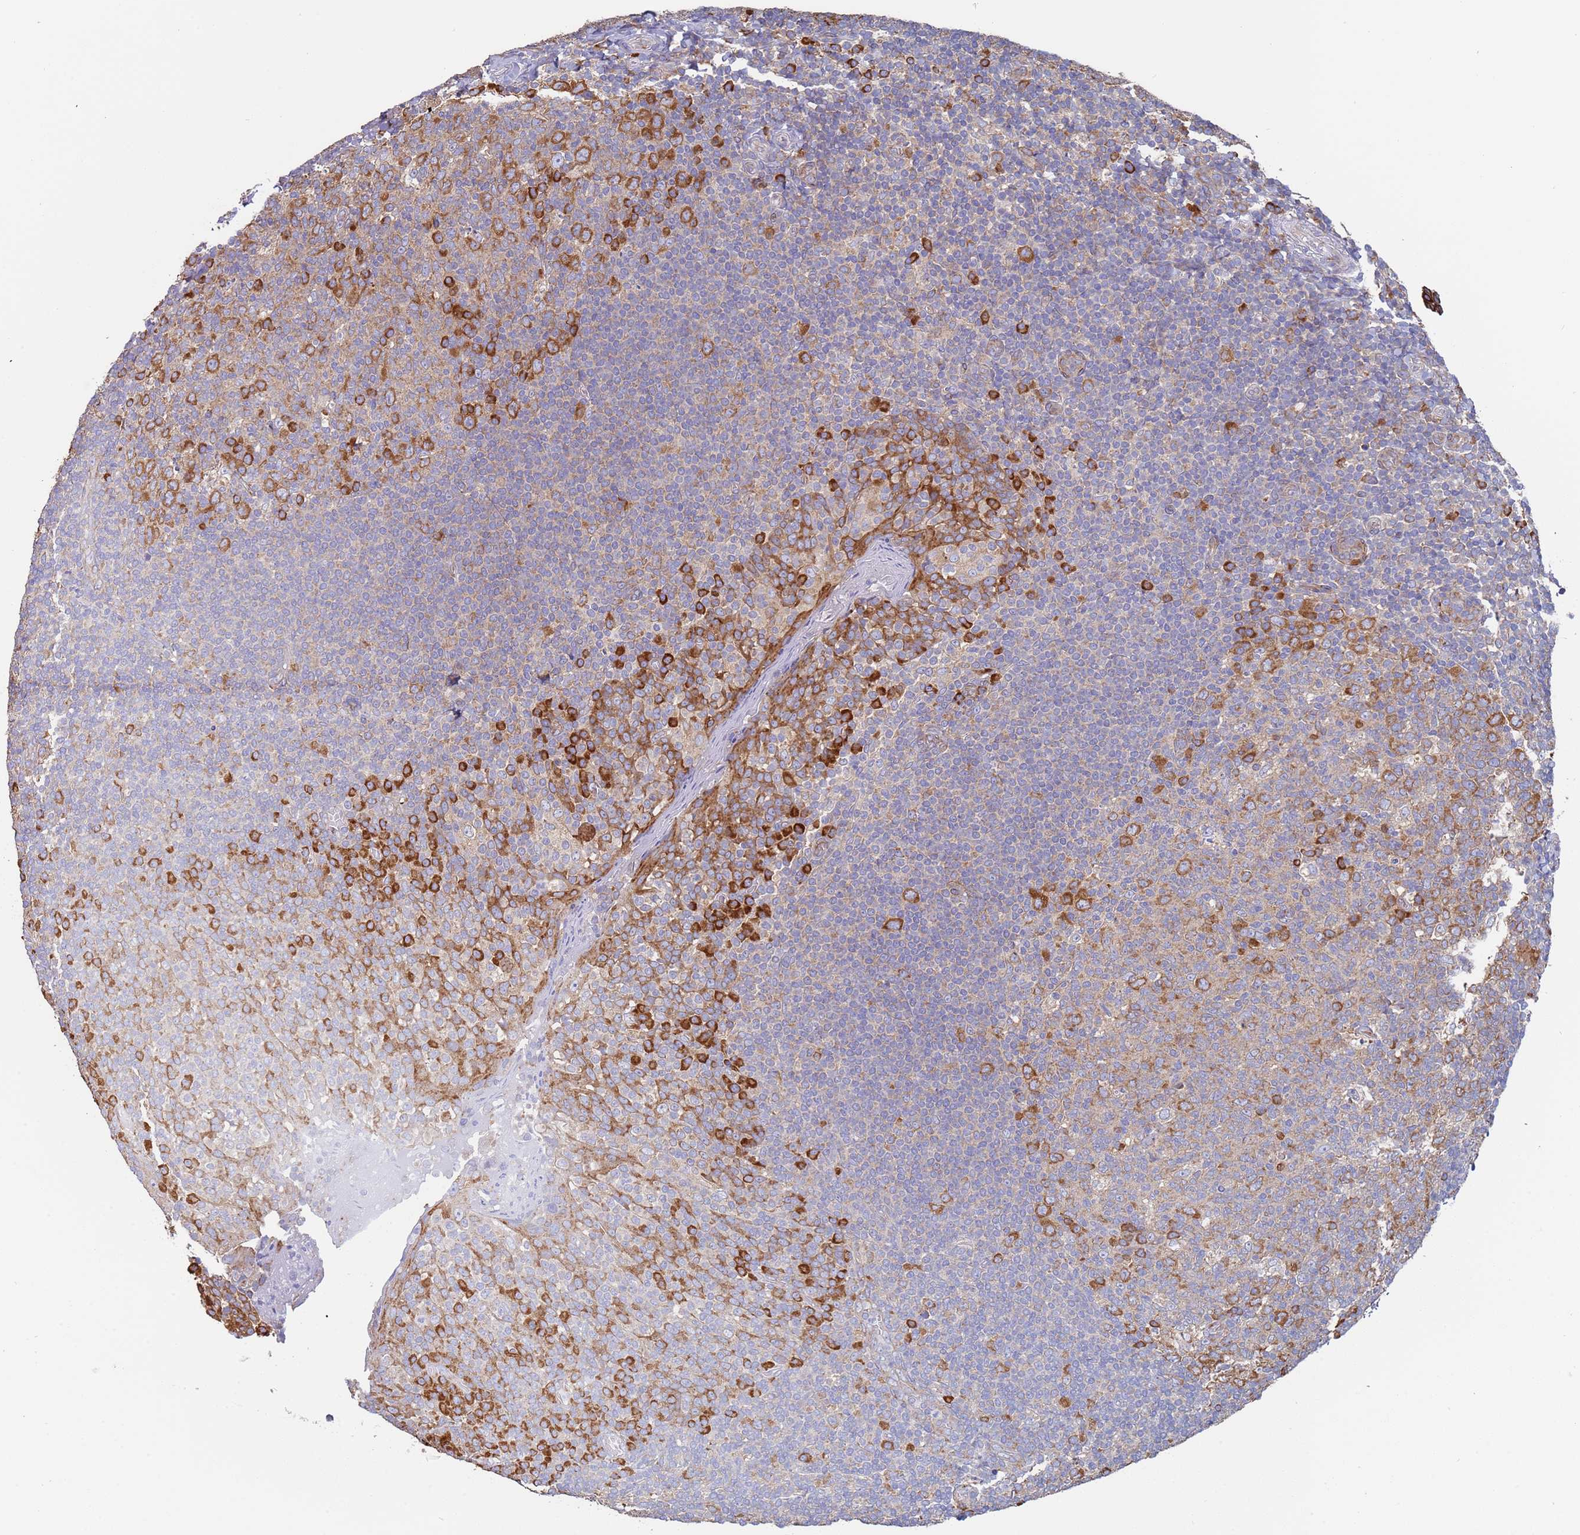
{"staining": {"intensity": "moderate", "quantity": "25%-75%", "location": "cytoplasmic/membranous"}, "tissue": "tonsil", "cell_type": "Germinal center cells", "image_type": "normal", "snomed": [{"axis": "morphology", "description": "Normal tissue, NOS"}, {"axis": "topography", "description": "Tonsil"}], "caption": "The immunohistochemical stain highlights moderate cytoplasmic/membranous staining in germinal center cells of normal tonsil. Nuclei are stained in blue.", "gene": "ENSG00000286098", "patient": {"sex": "female", "age": 19}}